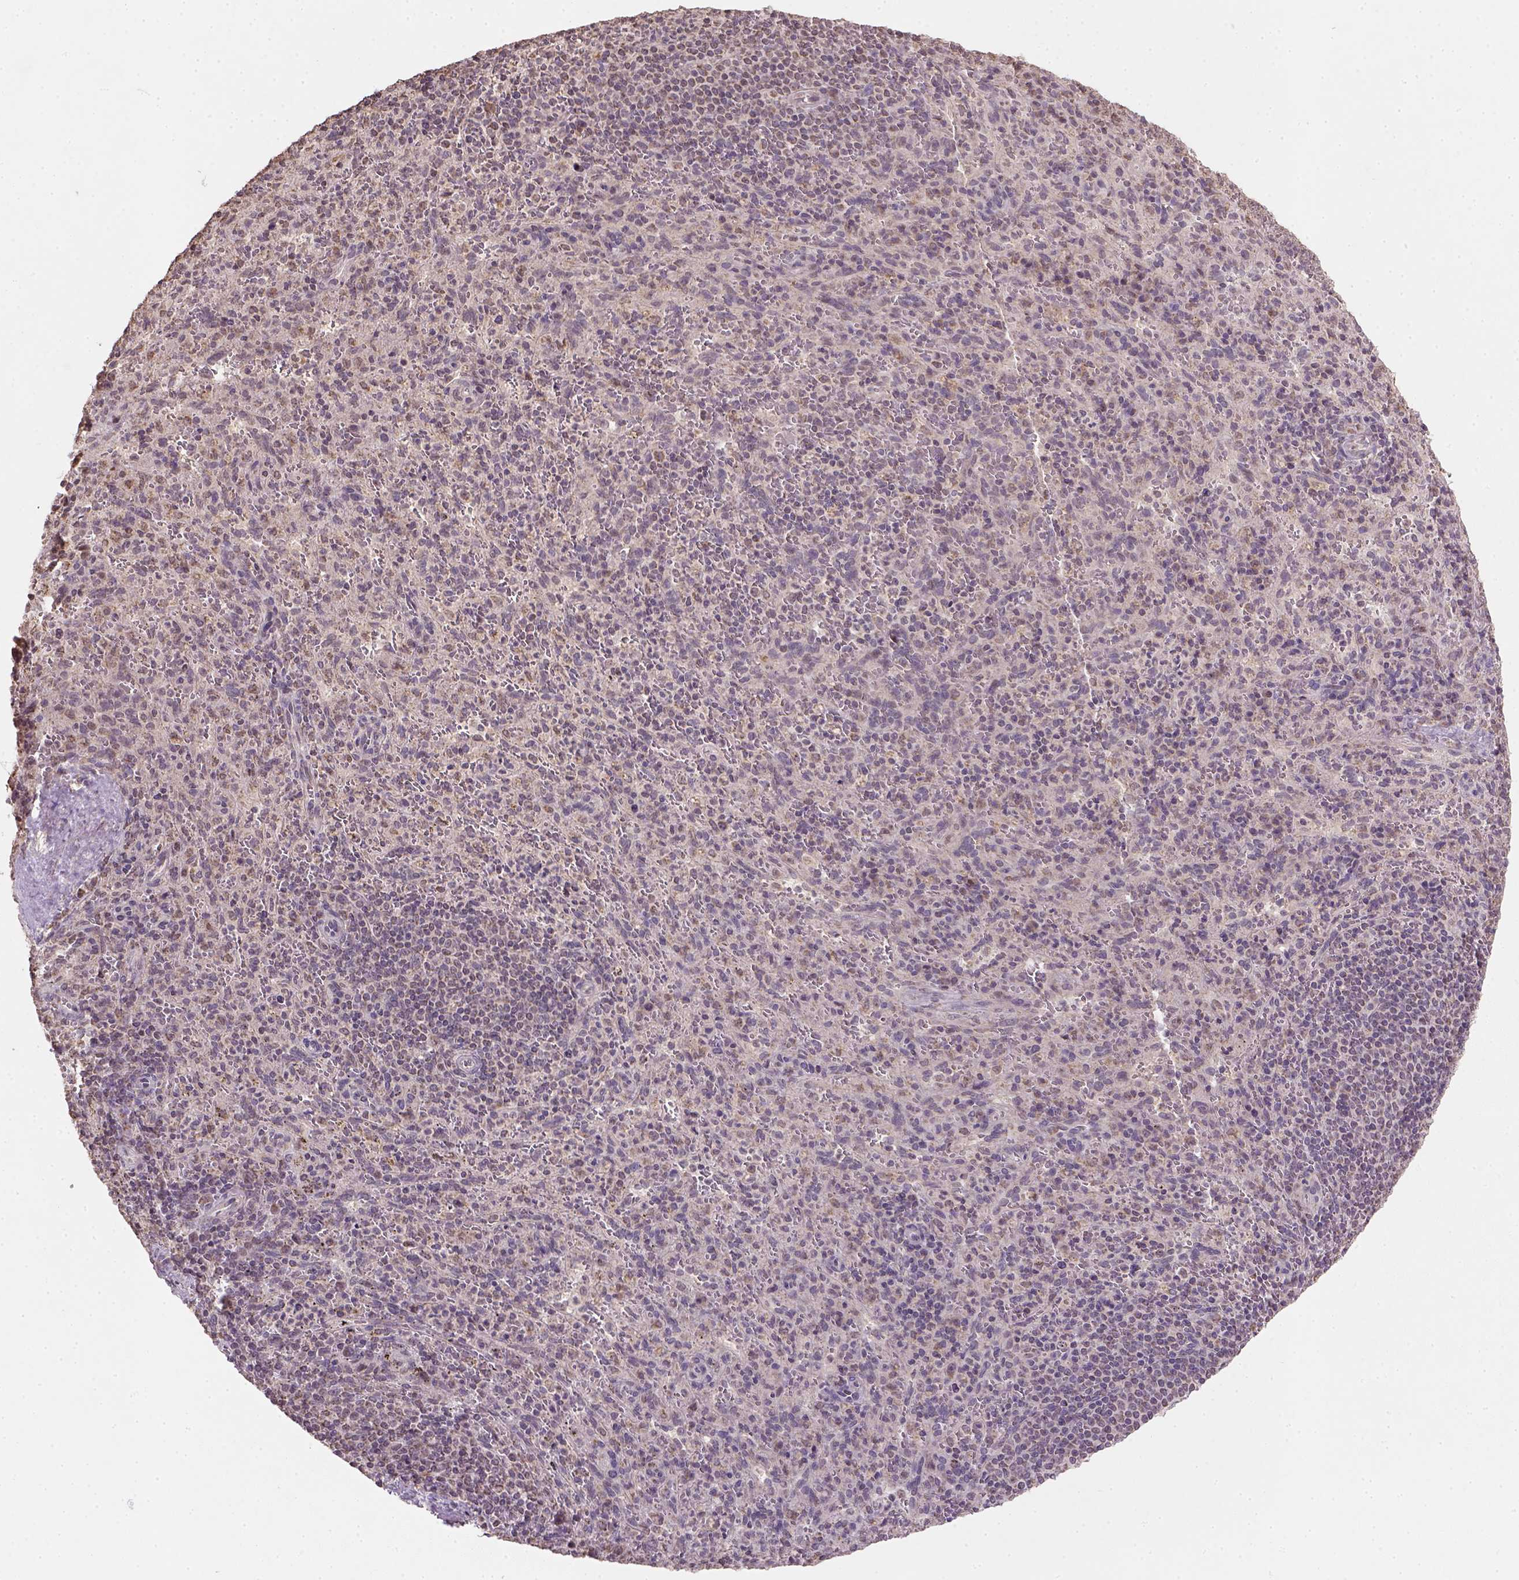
{"staining": {"intensity": "weak", "quantity": "25%-75%", "location": "cytoplasmic/membranous"}, "tissue": "spleen", "cell_type": "Cells in red pulp", "image_type": "normal", "snomed": [{"axis": "morphology", "description": "Normal tissue, NOS"}, {"axis": "topography", "description": "Spleen"}], "caption": "Immunohistochemistry micrograph of benign spleen: spleen stained using IHC reveals low levels of weak protein expression localized specifically in the cytoplasmic/membranous of cells in red pulp, appearing as a cytoplasmic/membranous brown color.", "gene": "NUDT10", "patient": {"sex": "male", "age": 57}}